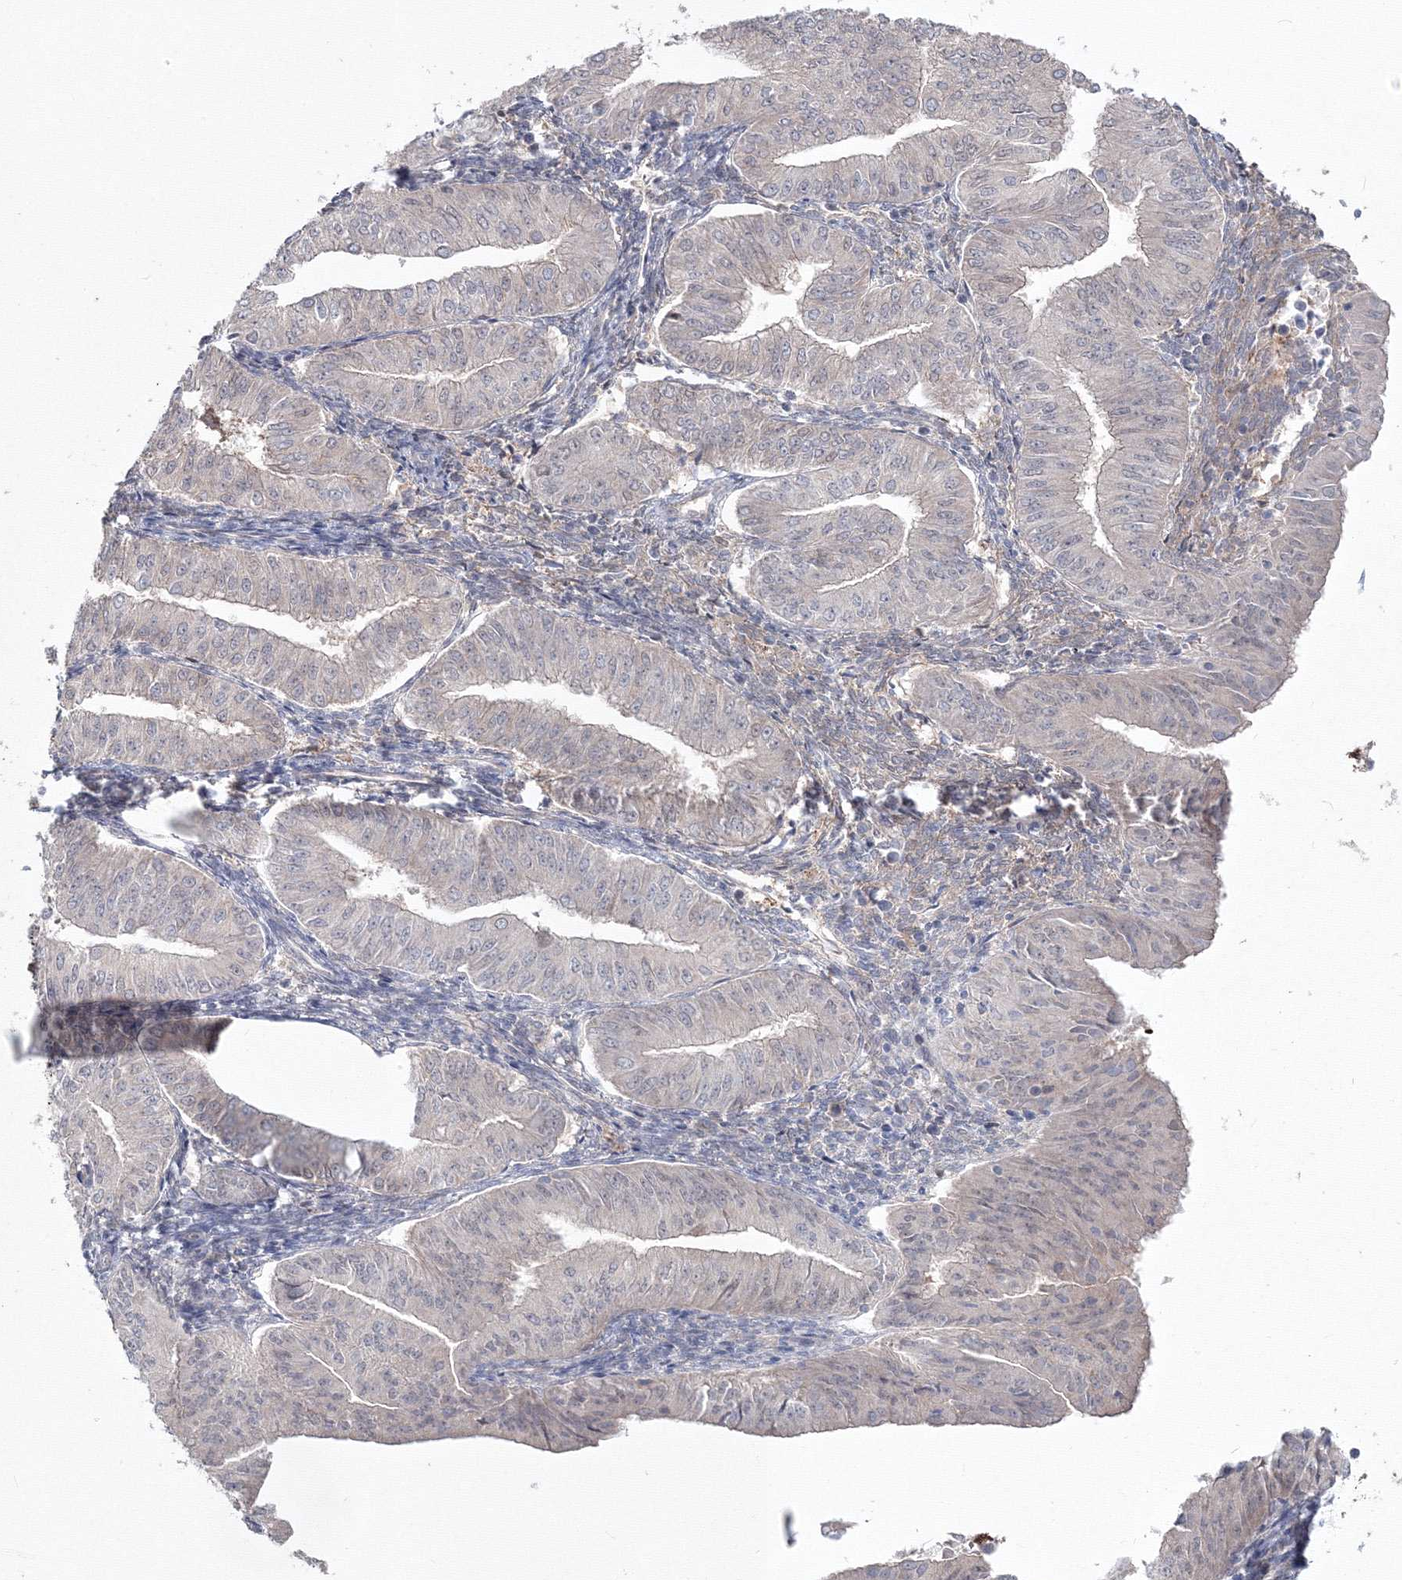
{"staining": {"intensity": "weak", "quantity": "<25%", "location": "cytoplasmic/membranous,nuclear"}, "tissue": "endometrial cancer", "cell_type": "Tumor cells", "image_type": "cancer", "snomed": [{"axis": "morphology", "description": "Normal tissue, NOS"}, {"axis": "morphology", "description": "Adenocarcinoma, NOS"}, {"axis": "topography", "description": "Endometrium"}], "caption": "Immunohistochemical staining of human endometrial adenocarcinoma reveals no significant expression in tumor cells. (Stains: DAB (3,3'-diaminobenzidine) immunohistochemistry (IHC) with hematoxylin counter stain, Microscopy: brightfield microscopy at high magnification).", "gene": "MKRN2", "patient": {"sex": "female", "age": 53}}